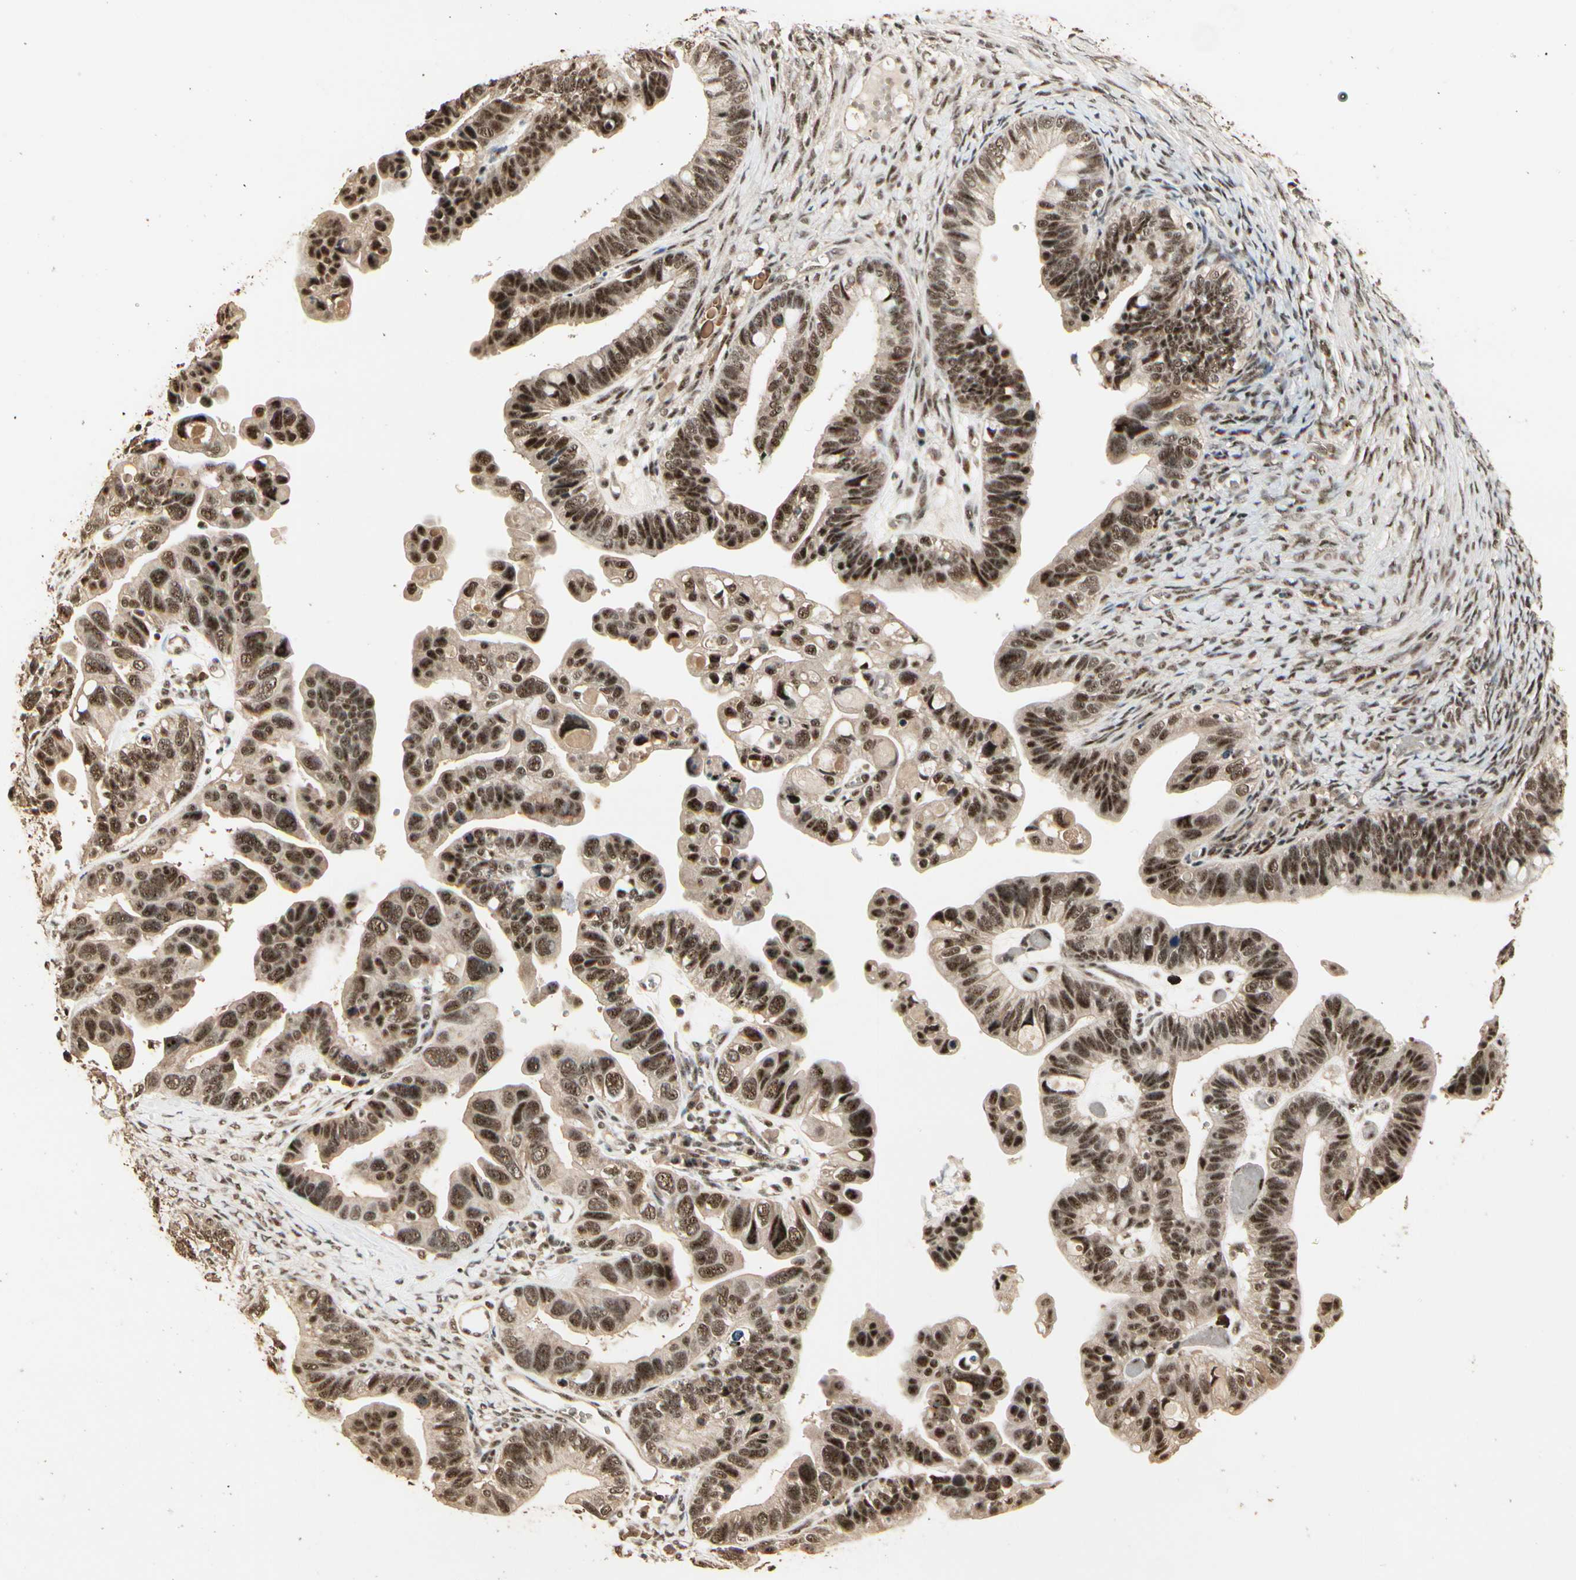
{"staining": {"intensity": "strong", "quantity": ">75%", "location": "cytoplasmic/membranous,nuclear"}, "tissue": "ovarian cancer", "cell_type": "Tumor cells", "image_type": "cancer", "snomed": [{"axis": "morphology", "description": "Cystadenocarcinoma, serous, NOS"}, {"axis": "topography", "description": "Ovary"}], "caption": "DAB (3,3'-diaminobenzidine) immunohistochemical staining of ovarian cancer demonstrates strong cytoplasmic/membranous and nuclear protein positivity in about >75% of tumor cells. (Stains: DAB (3,3'-diaminobenzidine) in brown, nuclei in blue, Microscopy: brightfield microscopy at high magnification).", "gene": "RBM25", "patient": {"sex": "female", "age": 56}}